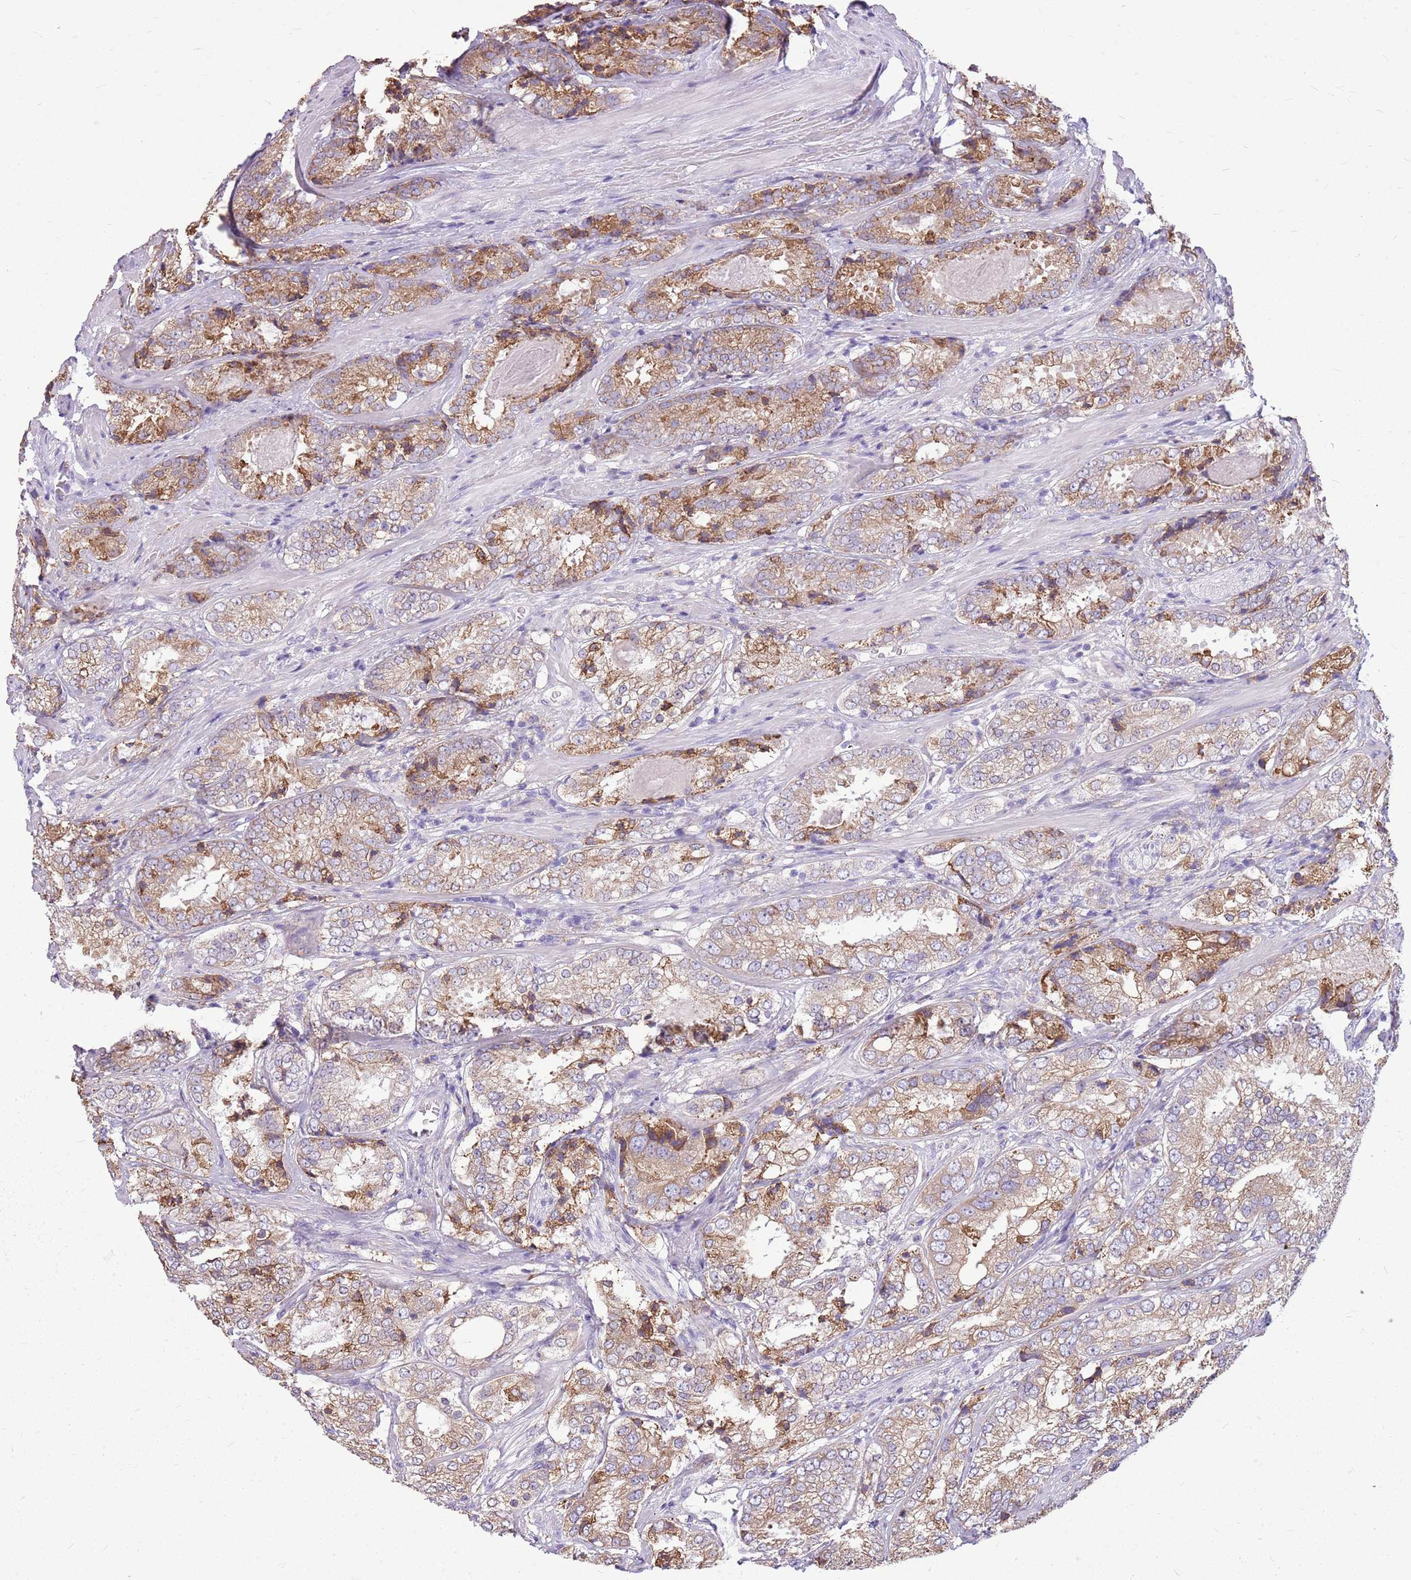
{"staining": {"intensity": "moderate", "quantity": "25%-75%", "location": "cytoplasmic/membranous"}, "tissue": "prostate cancer", "cell_type": "Tumor cells", "image_type": "cancer", "snomed": [{"axis": "morphology", "description": "Adenocarcinoma, High grade"}, {"axis": "topography", "description": "Prostate"}], "caption": "This is a histology image of immunohistochemistry (IHC) staining of prostate cancer (high-grade adenocarcinoma), which shows moderate positivity in the cytoplasmic/membranous of tumor cells.", "gene": "KCTD19", "patient": {"sex": "male", "age": 63}}